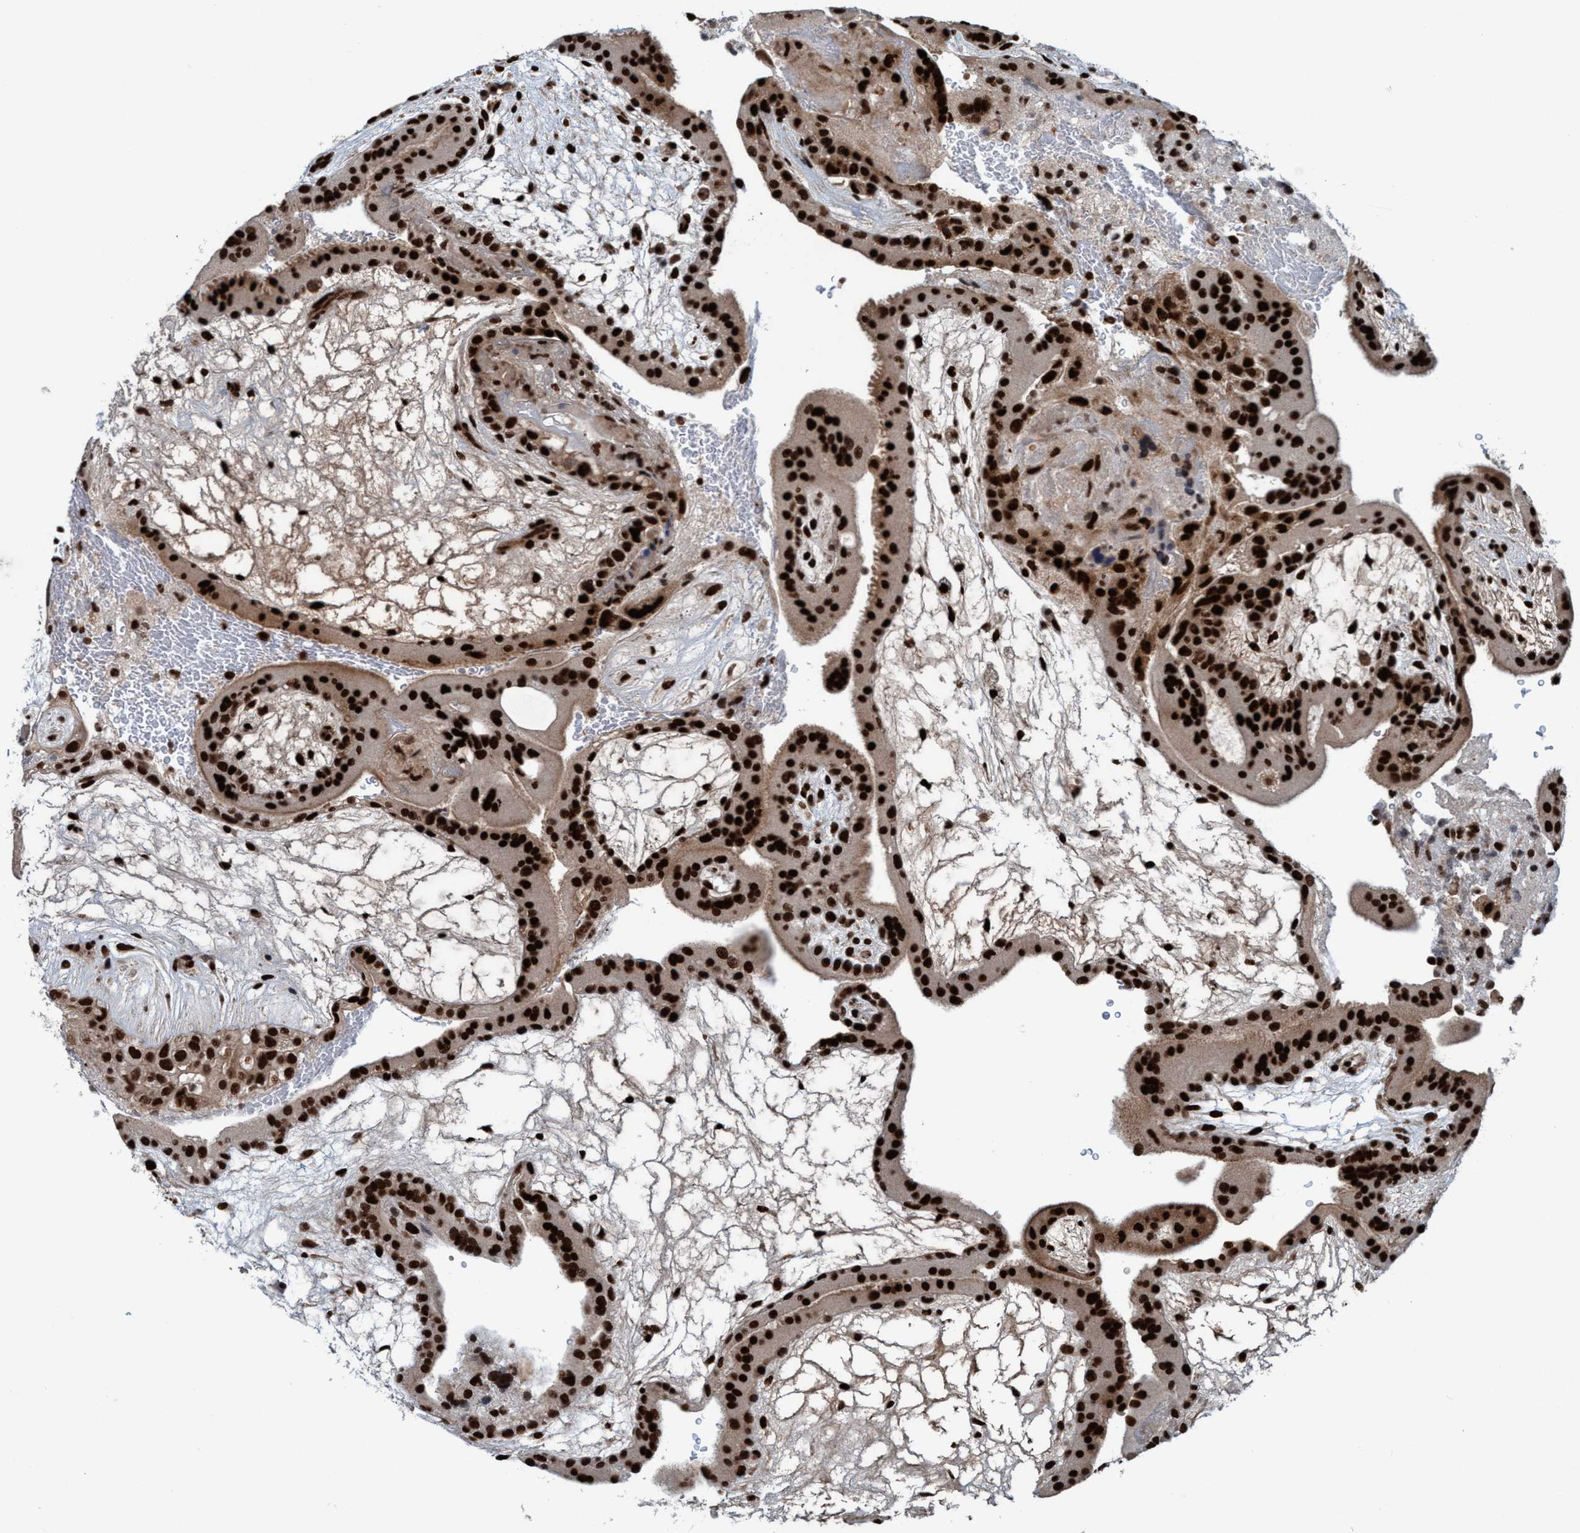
{"staining": {"intensity": "strong", "quantity": ">75%", "location": "cytoplasmic/membranous,nuclear"}, "tissue": "placenta", "cell_type": "Trophoblastic cells", "image_type": "normal", "snomed": [{"axis": "morphology", "description": "Normal tissue, NOS"}, {"axis": "topography", "description": "Placenta"}], "caption": "Immunohistochemistry (DAB (3,3'-diaminobenzidine)) staining of benign human placenta exhibits strong cytoplasmic/membranous,nuclear protein positivity in approximately >75% of trophoblastic cells. The staining is performed using DAB brown chromogen to label protein expression. The nuclei are counter-stained blue using hematoxylin.", "gene": "TOPBP1", "patient": {"sex": "female", "age": 19}}